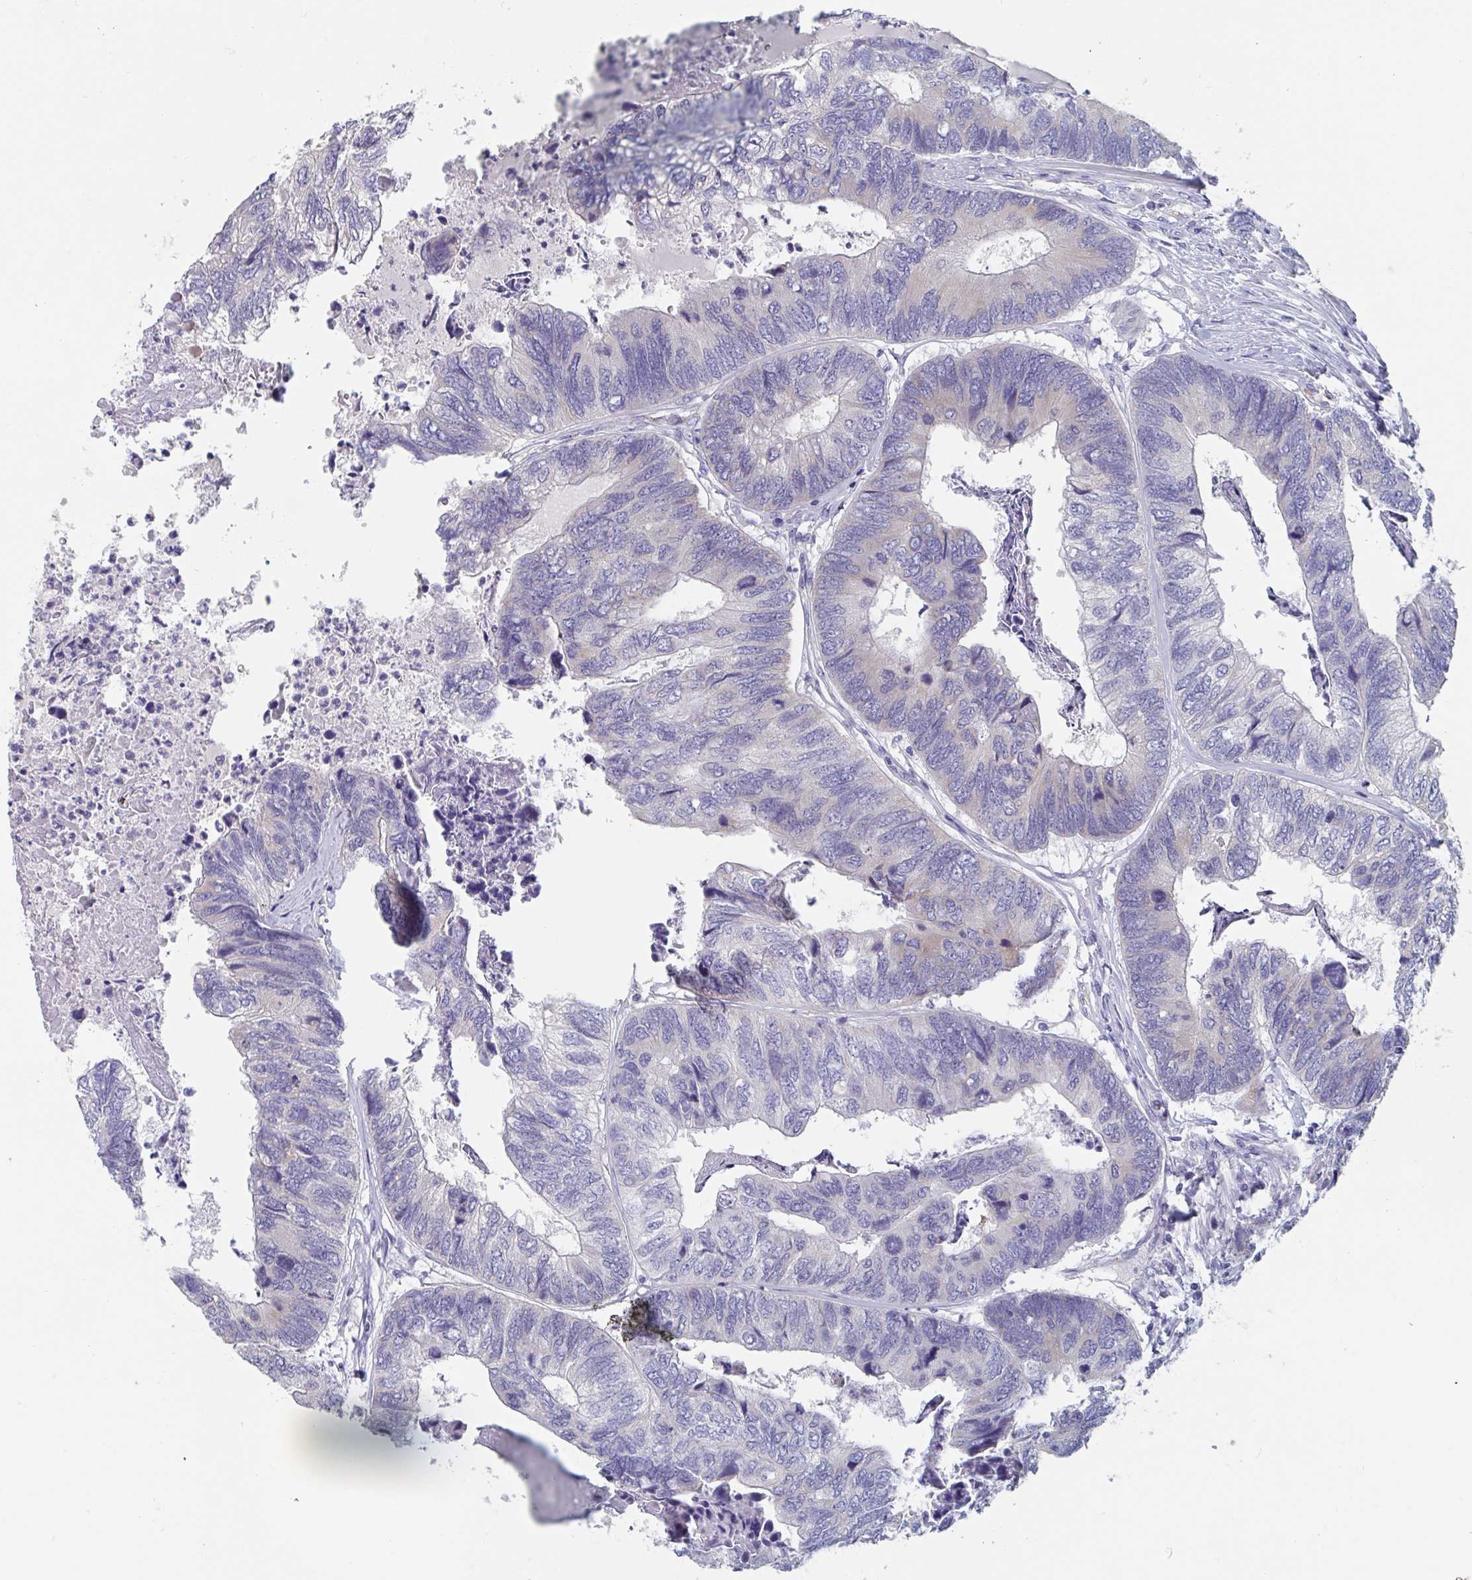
{"staining": {"intensity": "negative", "quantity": "none", "location": "none"}, "tissue": "colorectal cancer", "cell_type": "Tumor cells", "image_type": "cancer", "snomed": [{"axis": "morphology", "description": "Adenocarcinoma, NOS"}, {"axis": "topography", "description": "Colon"}], "caption": "Immunohistochemical staining of colorectal adenocarcinoma exhibits no significant positivity in tumor cells.", "gene": "ABHD16A", "patient": {"sex": "female", "age": 67}}